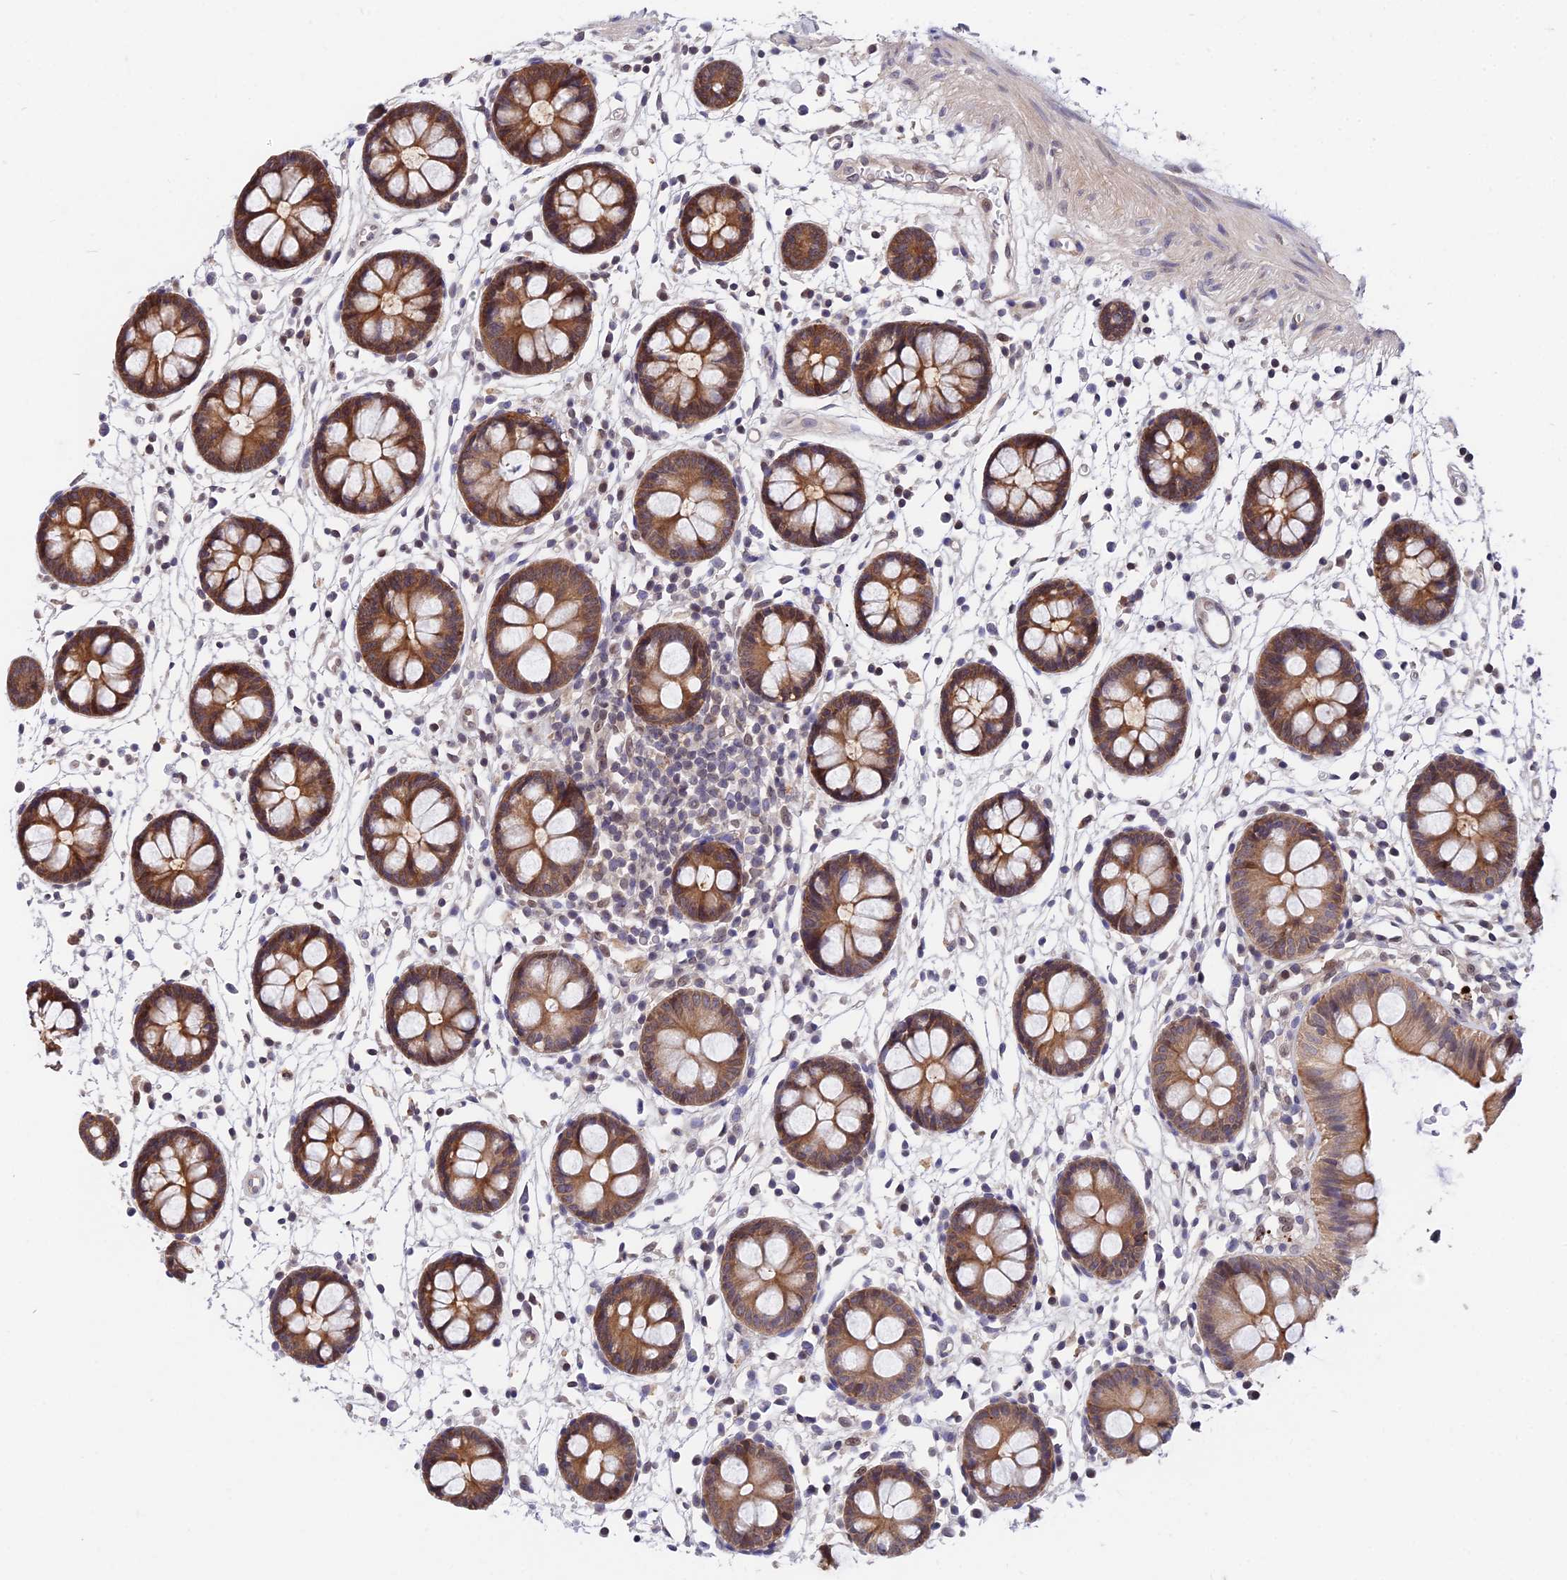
{"staining": {"intensity": "moderate", "quantity": "25%-75%", "location": "cytoplasmic/membranous"}, "tissue": "colon", "cell_type": "Endothelial cells", "image_type": "normal", "snomed": [{"axis": "morphology", "description": "Normal tissue, NOS"}, {"axis": "topography", "description": "Colon"}], "caption": "Immunohistochemistry (DAB (3,3'-diaminobenzidine)) staining of normal human colon displays moderate cytoplasmic/membranous protein expression in about 25%-75% of endothelial cells.", "gene": "INPP4A", "patient": {"sex": "male", "age": 56}}